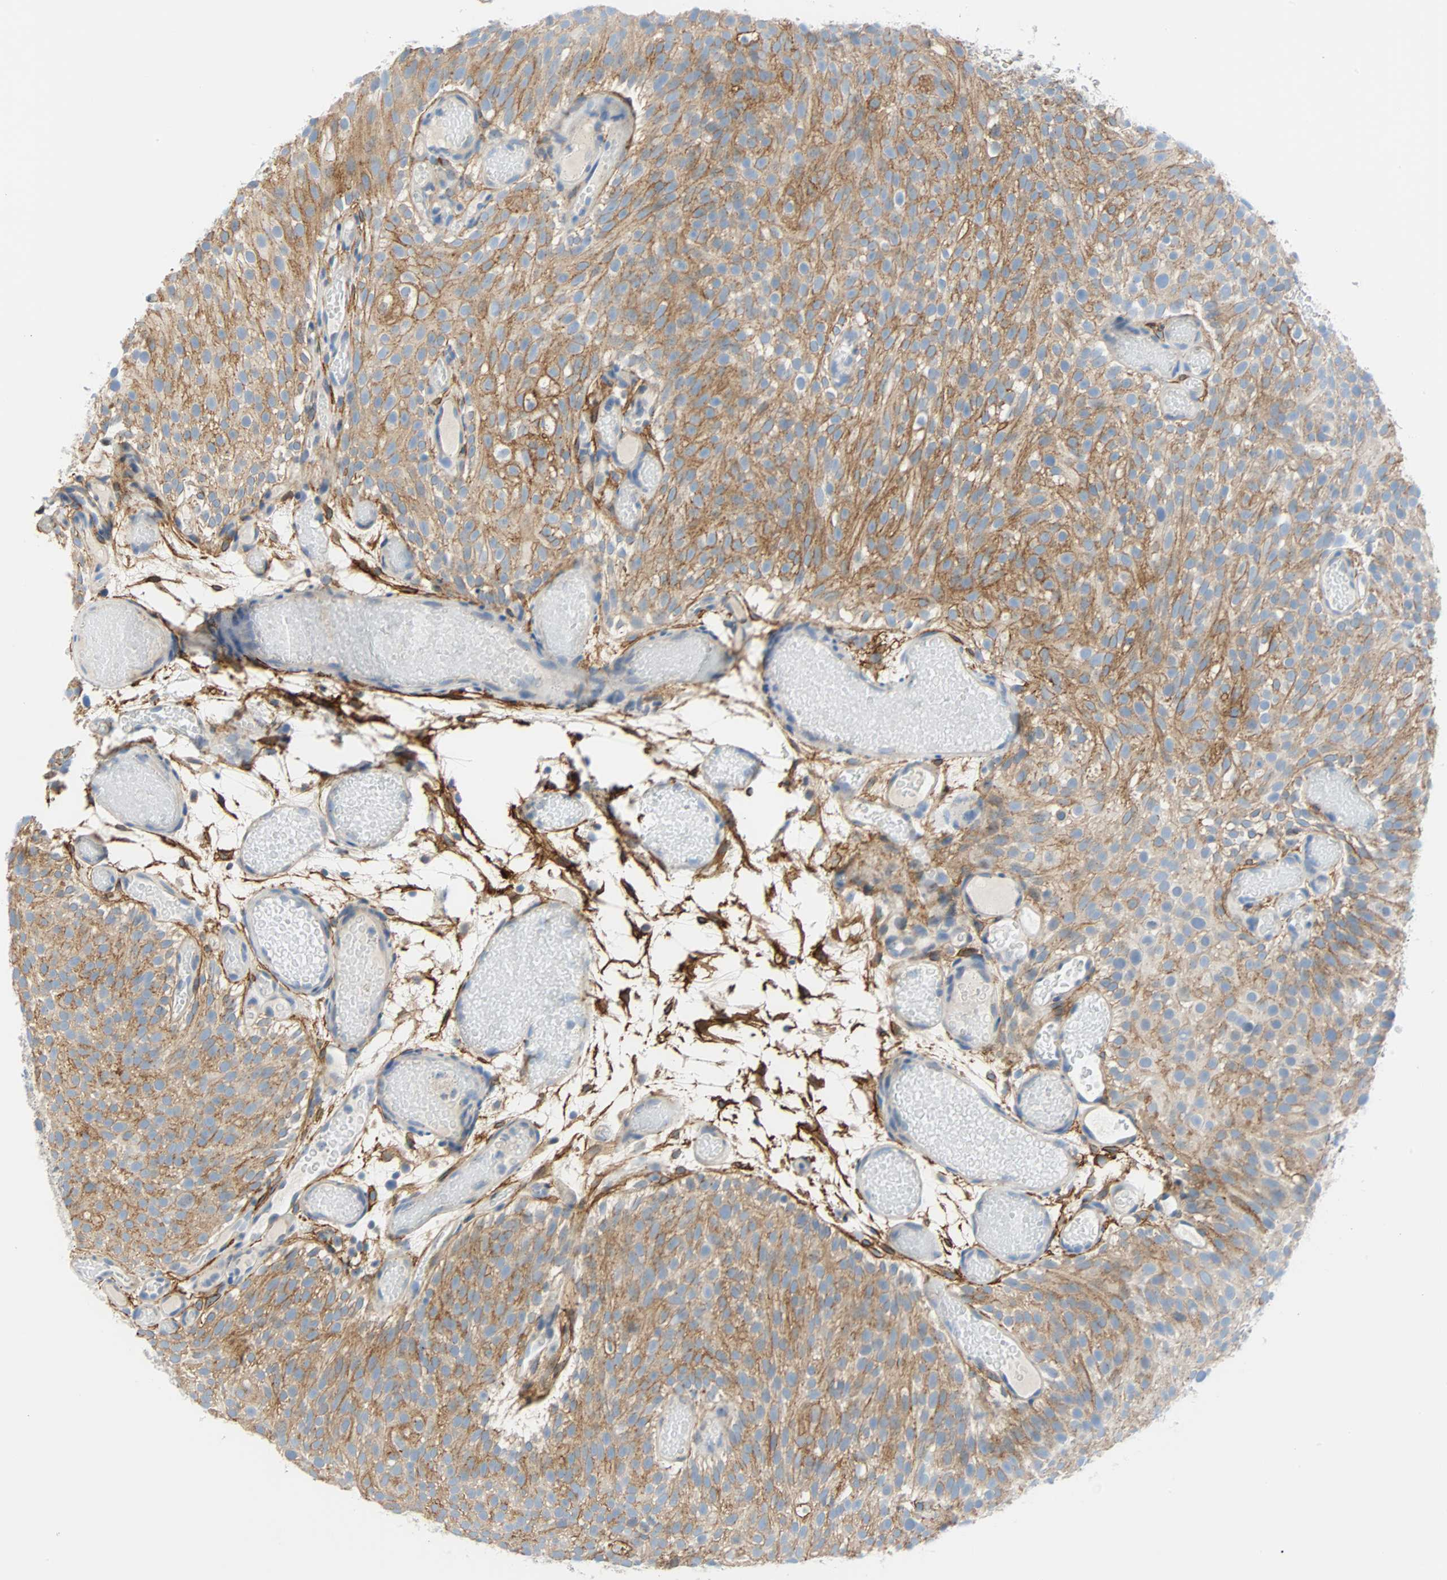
{"staining": {"intensity": "moderate", "quantity": ">75%", "location": "cytoplasmic/membranous"}, "tissue": "urothelial cancer", "cell_type": "Tumor cells", "image_type": "cancer", "snomed": [{"axis": "morphology", "description": "Urothelial carcinoma, Low grade"}, {"axis": "topography", "description": "Urinary bladder"}], "caption": "An image of human low-grade urothelial carcinoma stained for a protein demonstrates moderate cytoplasmic/membranous brown staining in tumor cells.", "gene": "PDPN", "patient": {"sex": "male", "age": 78}}